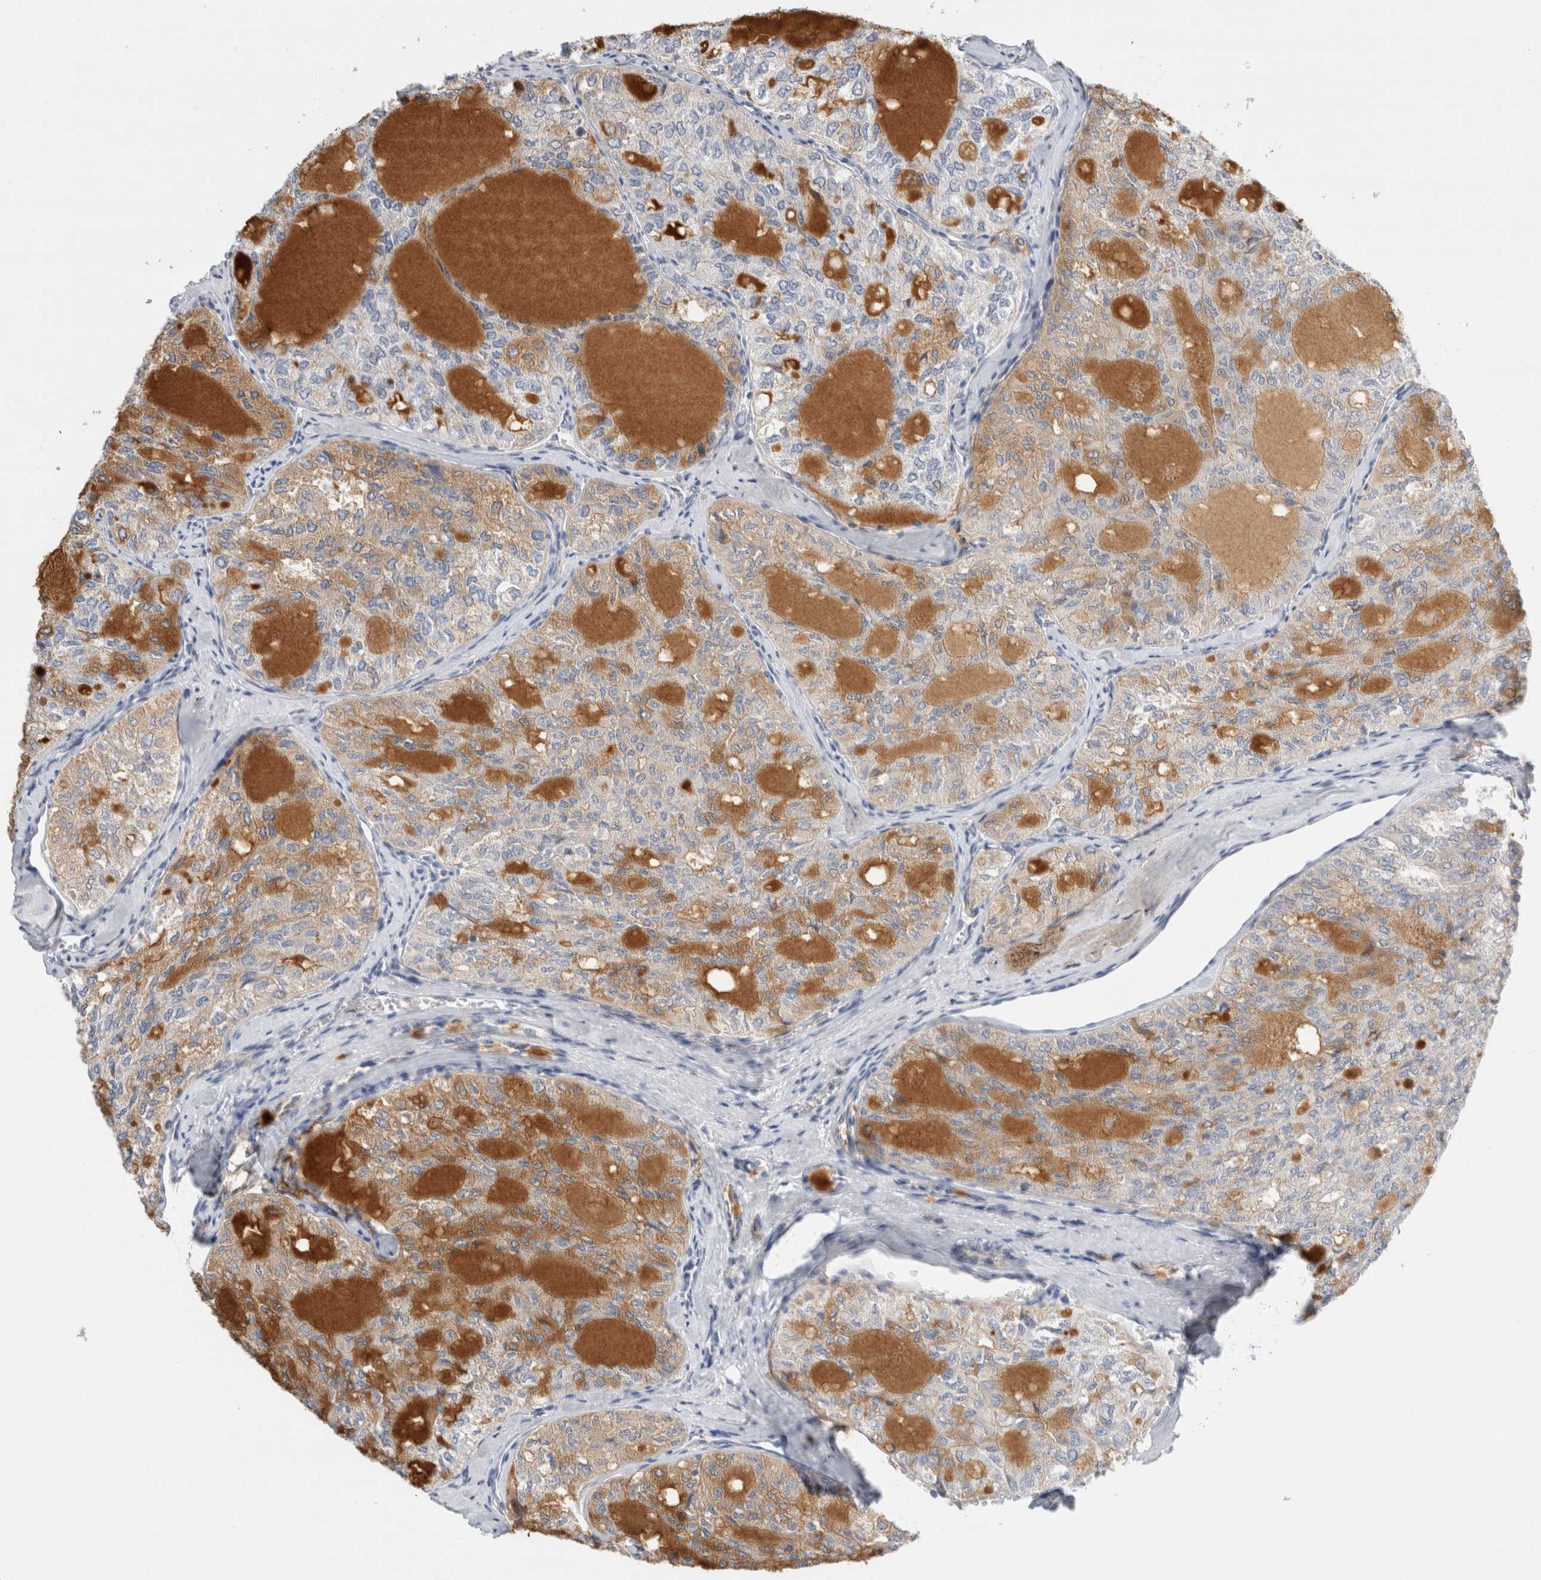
{"staining": {"intensity": "weak", "quantity": "25%-75%", "location": "cytoplasmic/membranous"}, "tissue": "thyroid cancer", "cell_type": "Tumor cells", "image_type": "cancer", "snomed": [{"axis": "morphology", "description": "Follicular adenoma carcinoma, NOS"}, {"axis": "topography", "description": "Thyroid gland"}], "caption": "Protein analysis of thyroid cancer (follicular adenoma carcinoma) tissue shows weak cytoplasmic/membranous staining in about 25%-75% of tumor cells.", "gene": "SLC22A12", "patient": {"sex": "male", "age": 75}}